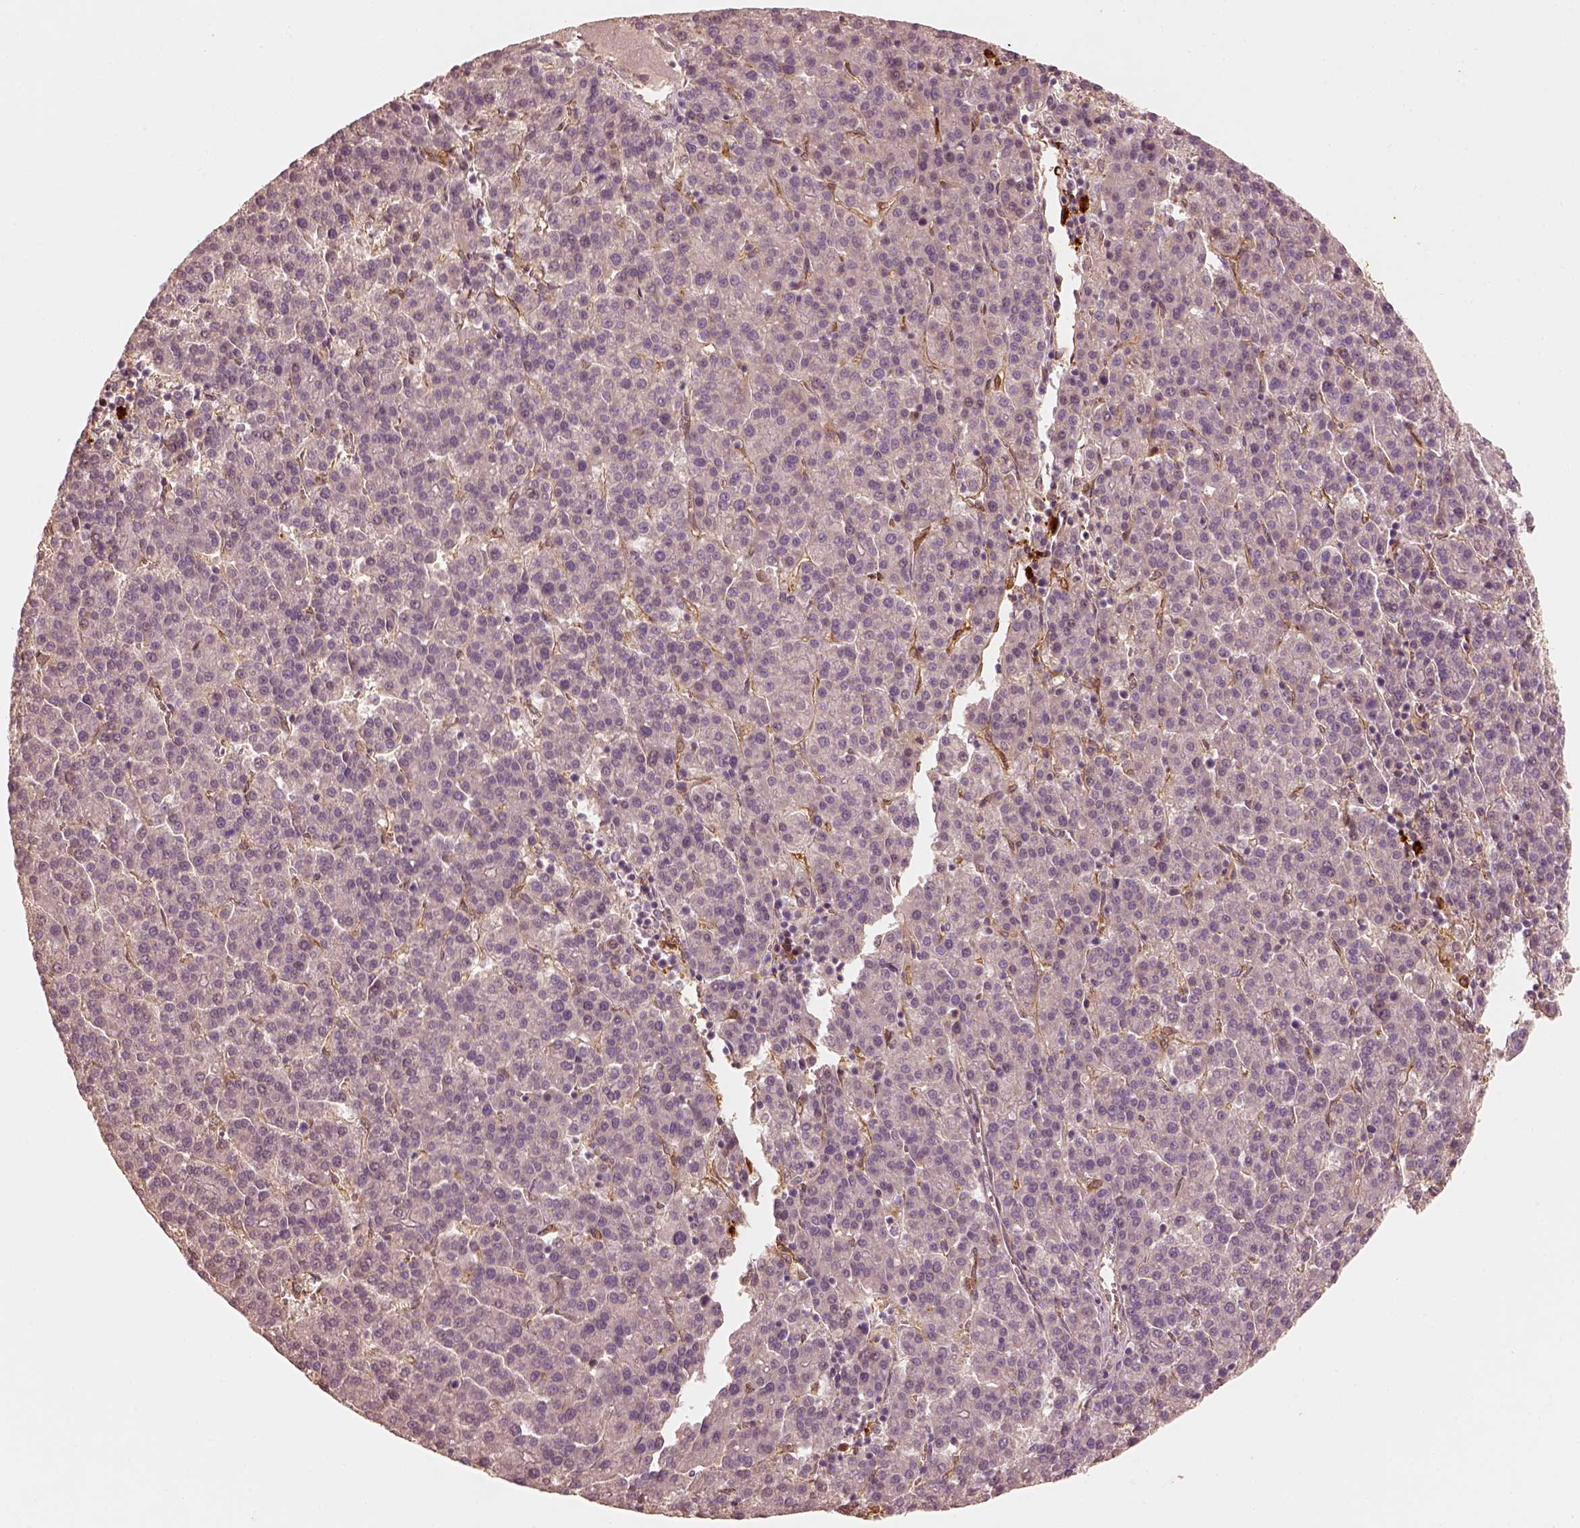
{"staining": {"intensity": "negative", "quantity": "none", "location": "none"}, "tissue": "liver cancer", "cell_type": "Tumor cells", "image_type": "cancer", "snomed": [{"axis": "morphology", "description": "Carcinoma, Hepatocellular, NOS"}, {"axis": "topography", "description": "Liver"}], "caption": "IHC of human liver cancer reveals no positivity in tumor cells.", "gene": "FSCN1", "patient": {"sex": "female", "age": 58}}